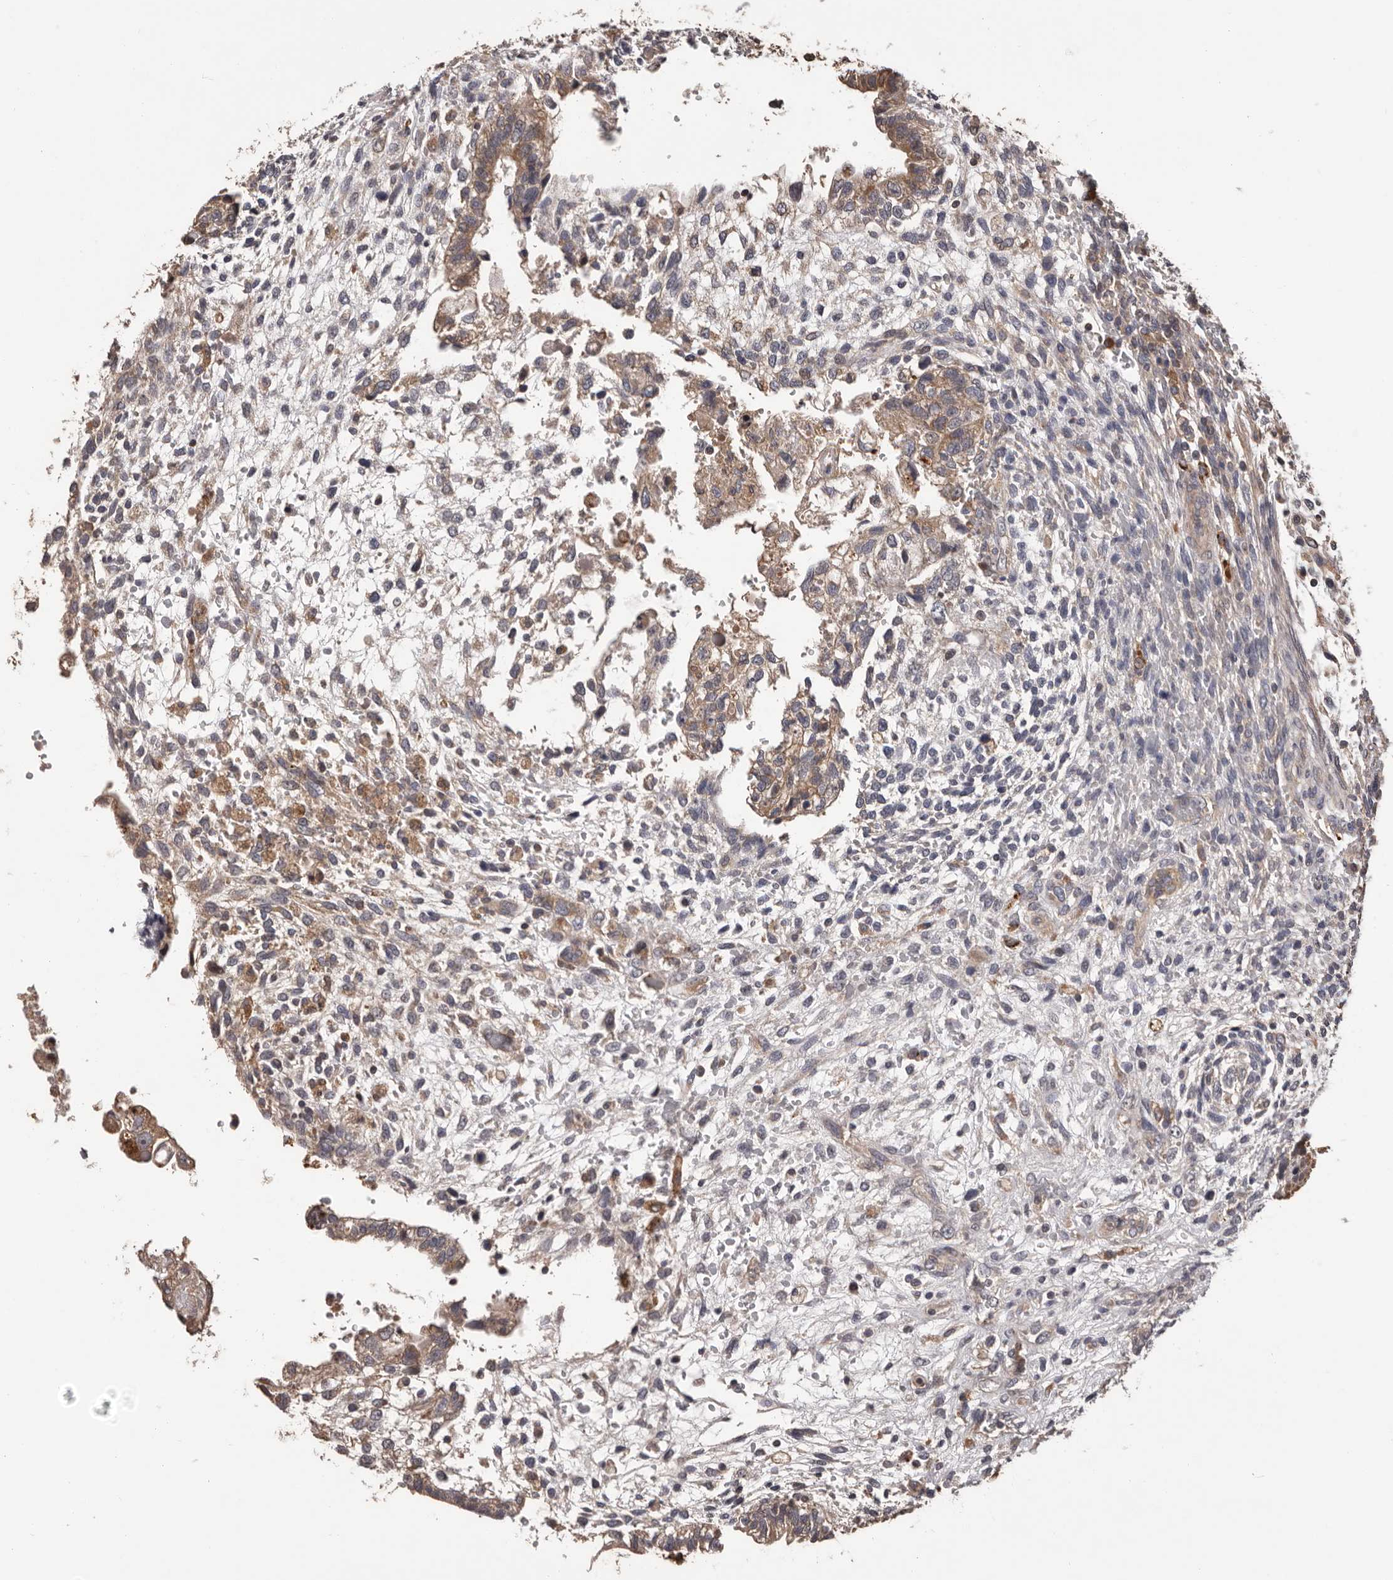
{"staining": {"intensity": "weak", "quantity": ">75%", "location": "cytoplasmic/membranous"}, "tissue": "testis cancer", "cell_type": "Tumor cells", "image_type": "cancer", "snomed": [{"axis": "morphology", "description": "Carcinoma, Embryonal, NOS"}, {"axis": "topography", "description": "Testis"}], "caption": "The micrograph shows a brown stain indicating the presence of a protein in the cytoplasmic/membranous of tumor cells in testis cancer.", "gene": "ADAMTS2", "patient": {"sex": "male", "age": 37}}